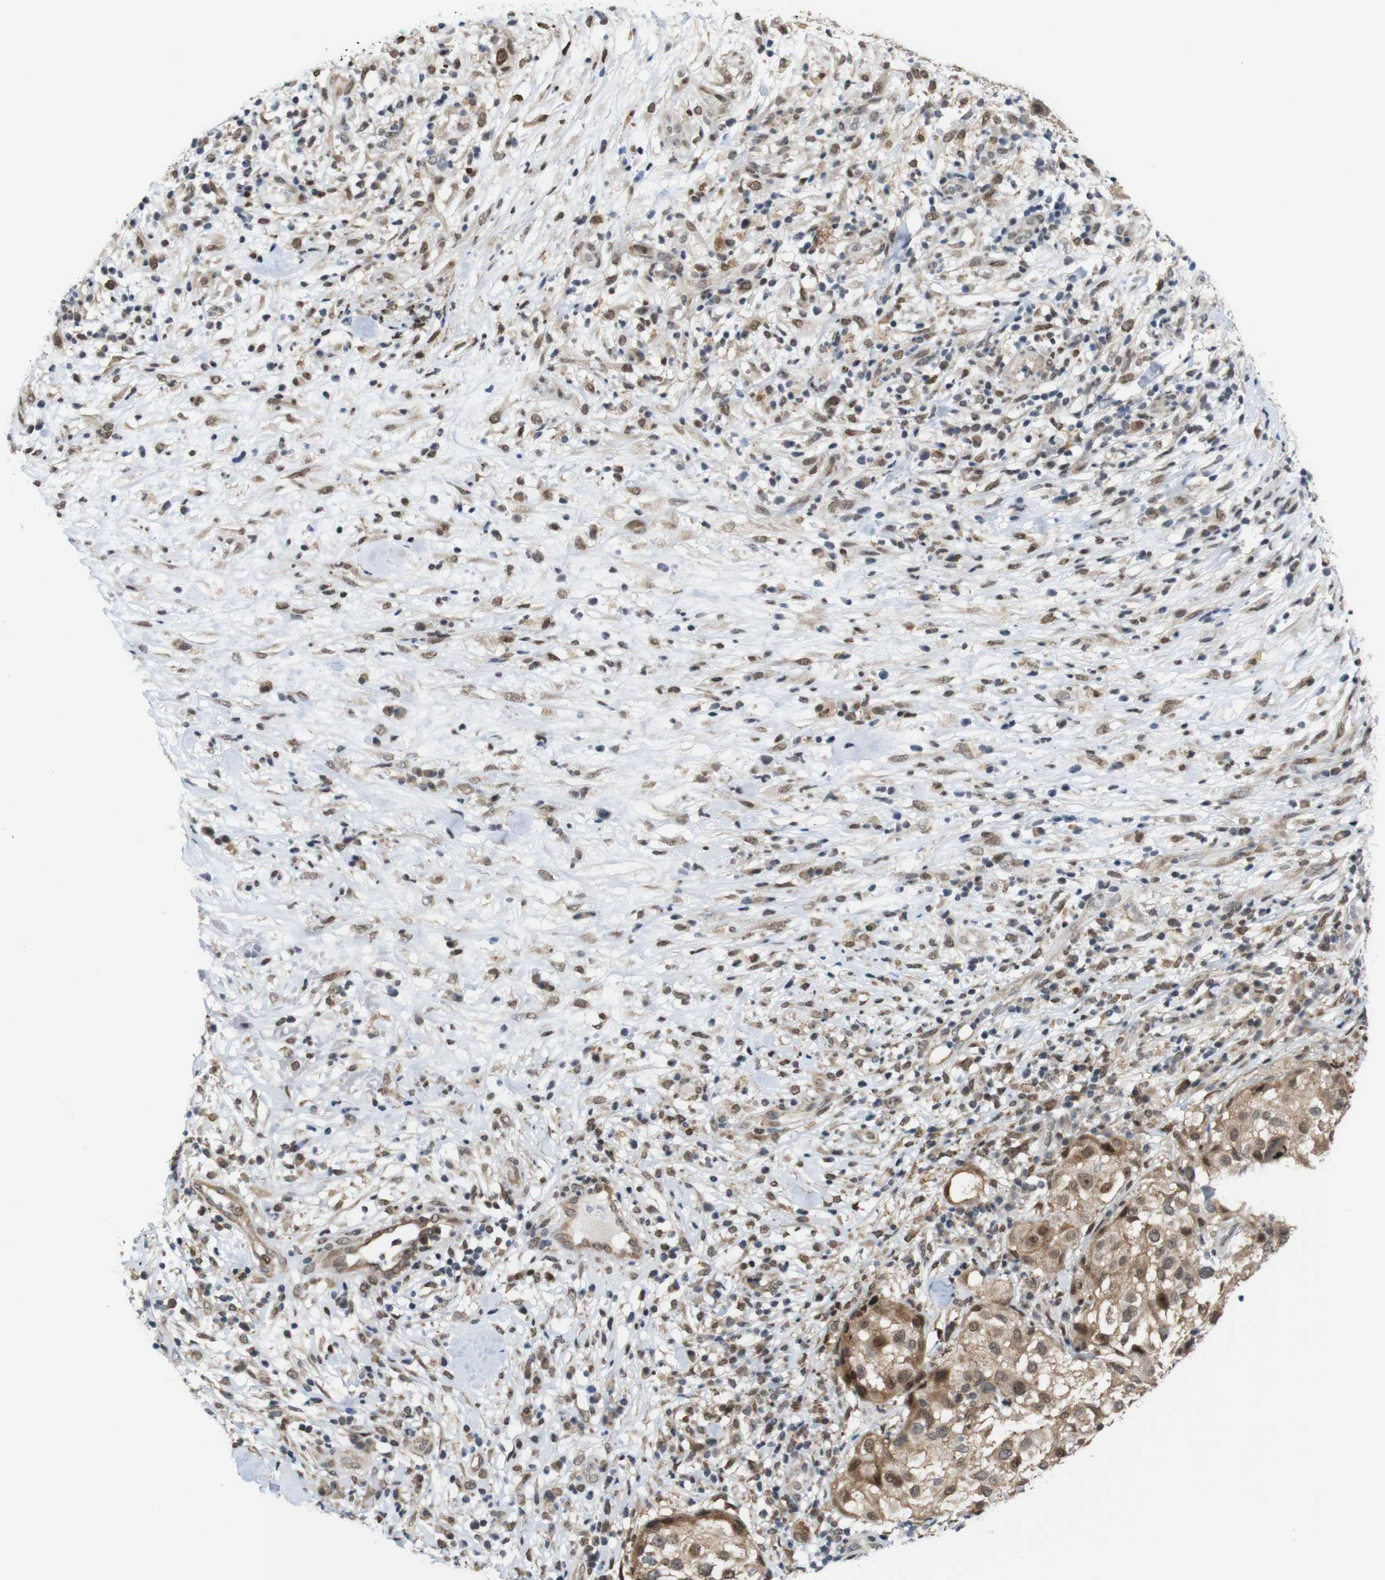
{"staining": {"intensity": "moderate", "quantity": ">75%", "location": "cytoplasmic/membranous,nuclear"}, "tissue": "melanoma", "cell_type": "Tumor cells", "image_type": "cancer", "snomed": [{"axis": "morphology", "description": "Necrosis, NOS"}, {"axis": "morphology", "description": "Malignant melanoma, NOS"}, {"axis": "topography", "description": "Skin"}], "caption": "A brown stain highlights moderate cytoplasmic/membranous and nuclear positivity of a protein in melanoma tumor cells. Immunohistochemistry stains the protein of interest in brown and the nuclei are stained blue.", "gene": "PNMA8A", "patient": {"sex": "female", "age": 87}}